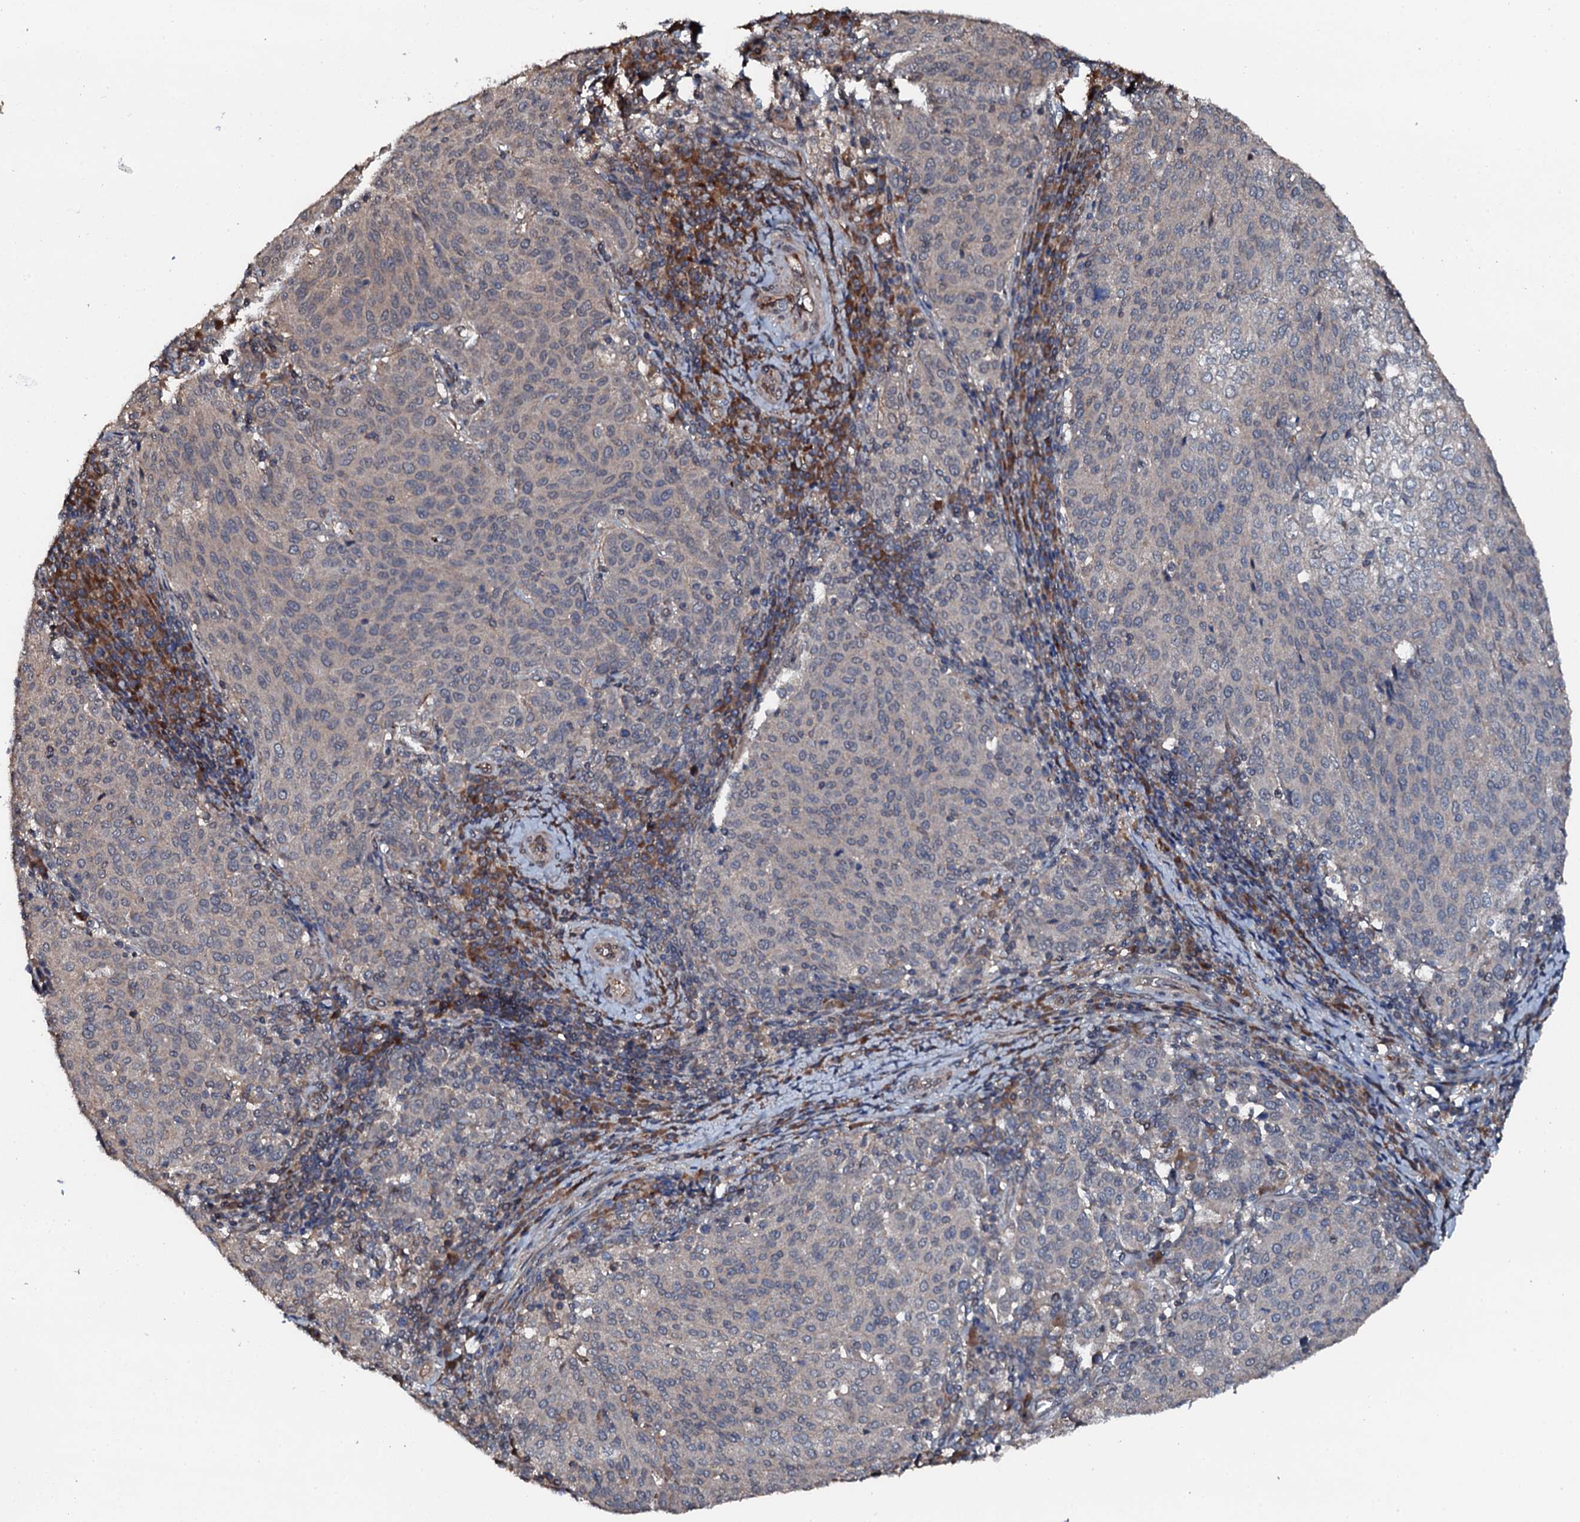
{"staining": {"intensity": "negative", "quantity": "none", "location": "none"}, "tissue": "cervical cancer", "cell_type": "Tumor cells", "image_type": "cancer", "snomed": [{"axis": "morphology", "description": "Squamous cell carcinoma, NOS"}, {"axis": "topography", "description": "Cervix"}], "caption": "A photomicrograph of cervical cancer (squamous cell carcinoma) stained for a protein reveals no brown staining in tumor cells.", "gene": "FLYWCH1", "patient": {"sex": "female", "age": 46}}